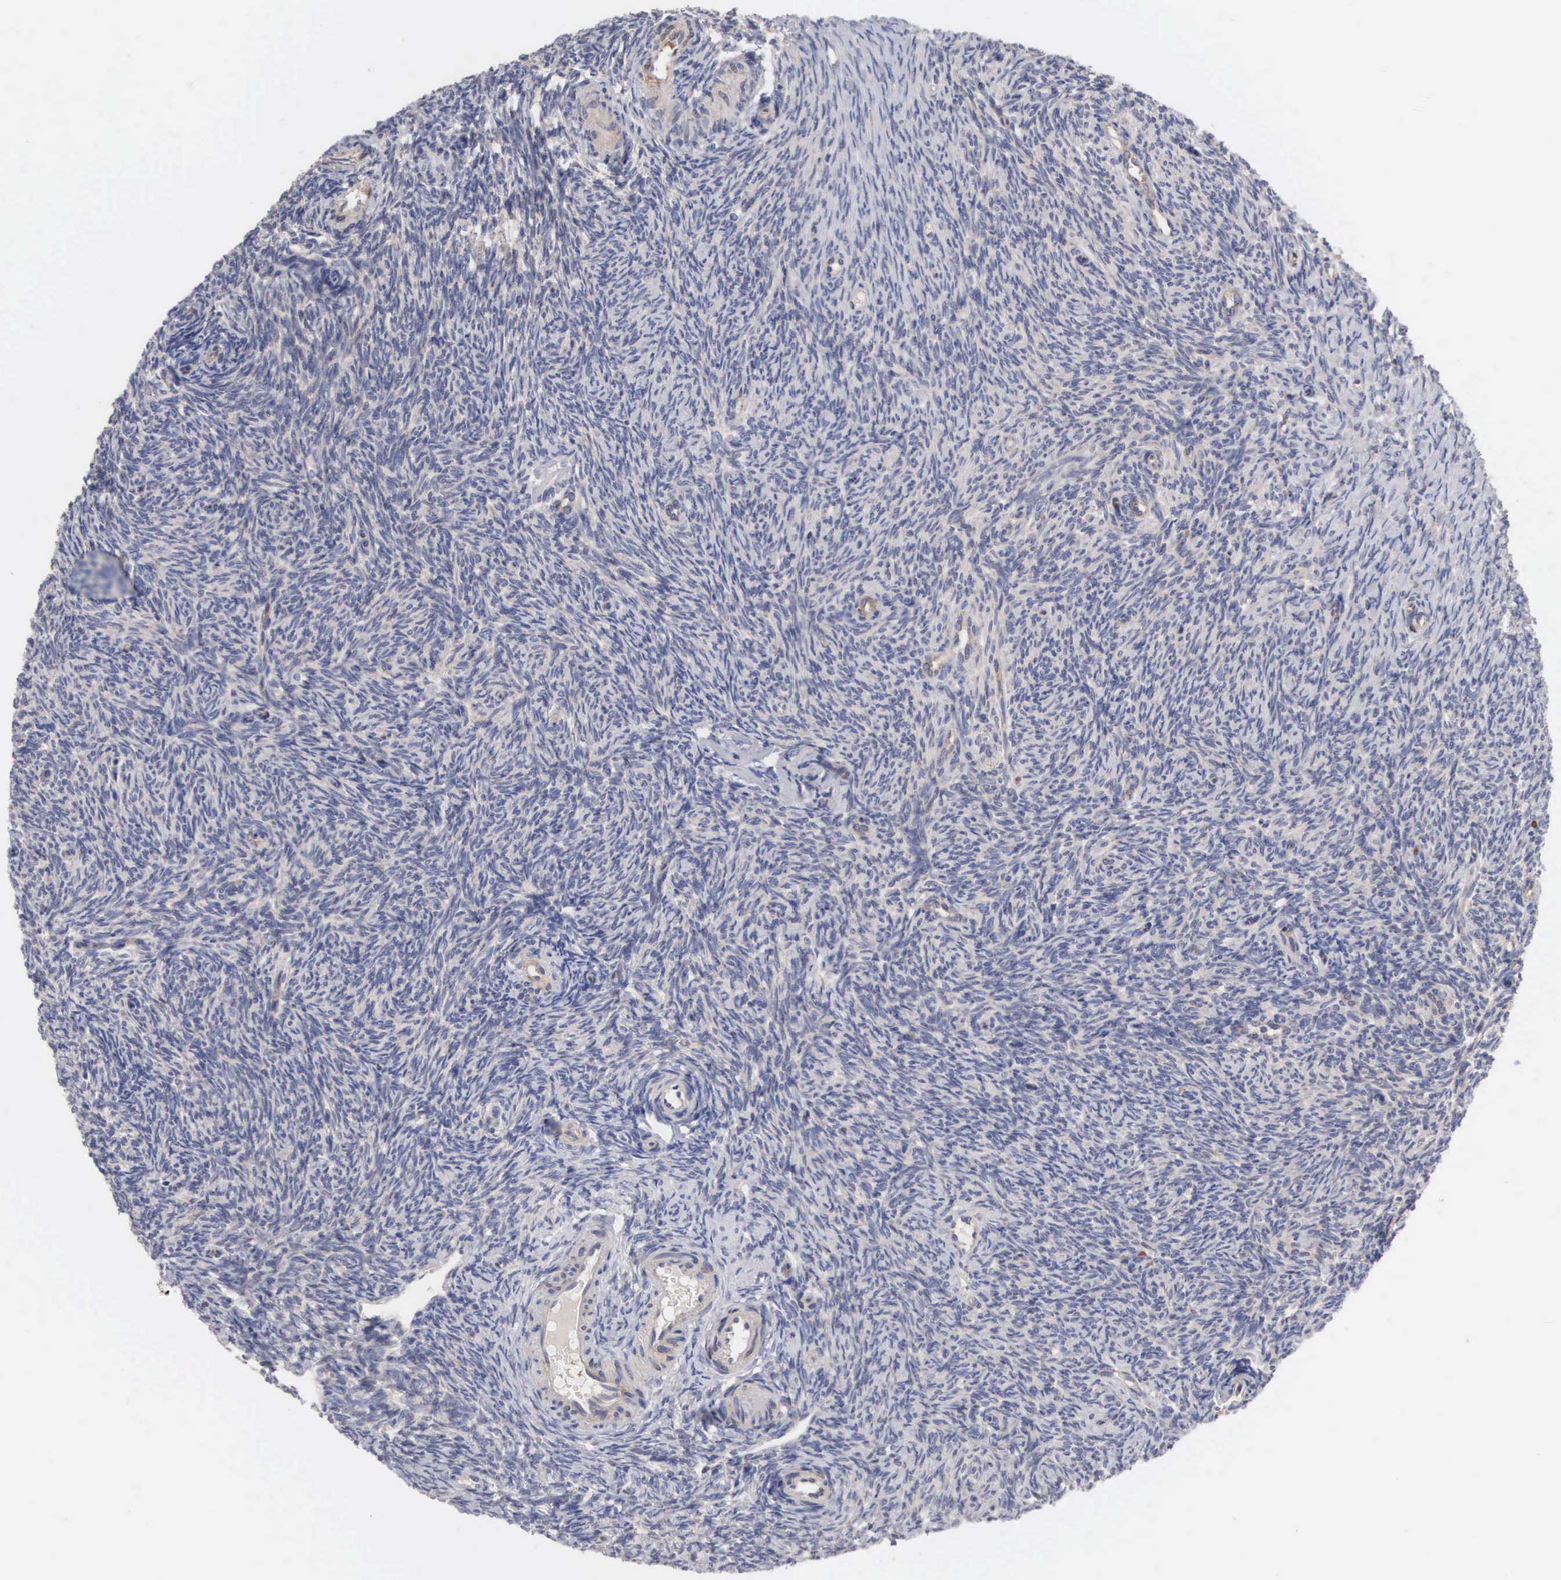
{"staining": {"intensity": "negative", "quantity": "none", "location": "none"}, "tissue": "ovary", "cell_type": "Ovarian stroma cells", "image_type": "normal", "snomed": [{"axis": "morphology", "description": "Normal tissue, NOS"}, {"axis": "topography", "description": "Ovary"}], "caption": "This is an immunohistochemistry (IHC) micrograph of unremarkable ovary. There is no positivity in ovarian stroma cells.", "gene": "INF2", "patient": {"sex": "female", "age": 32}}